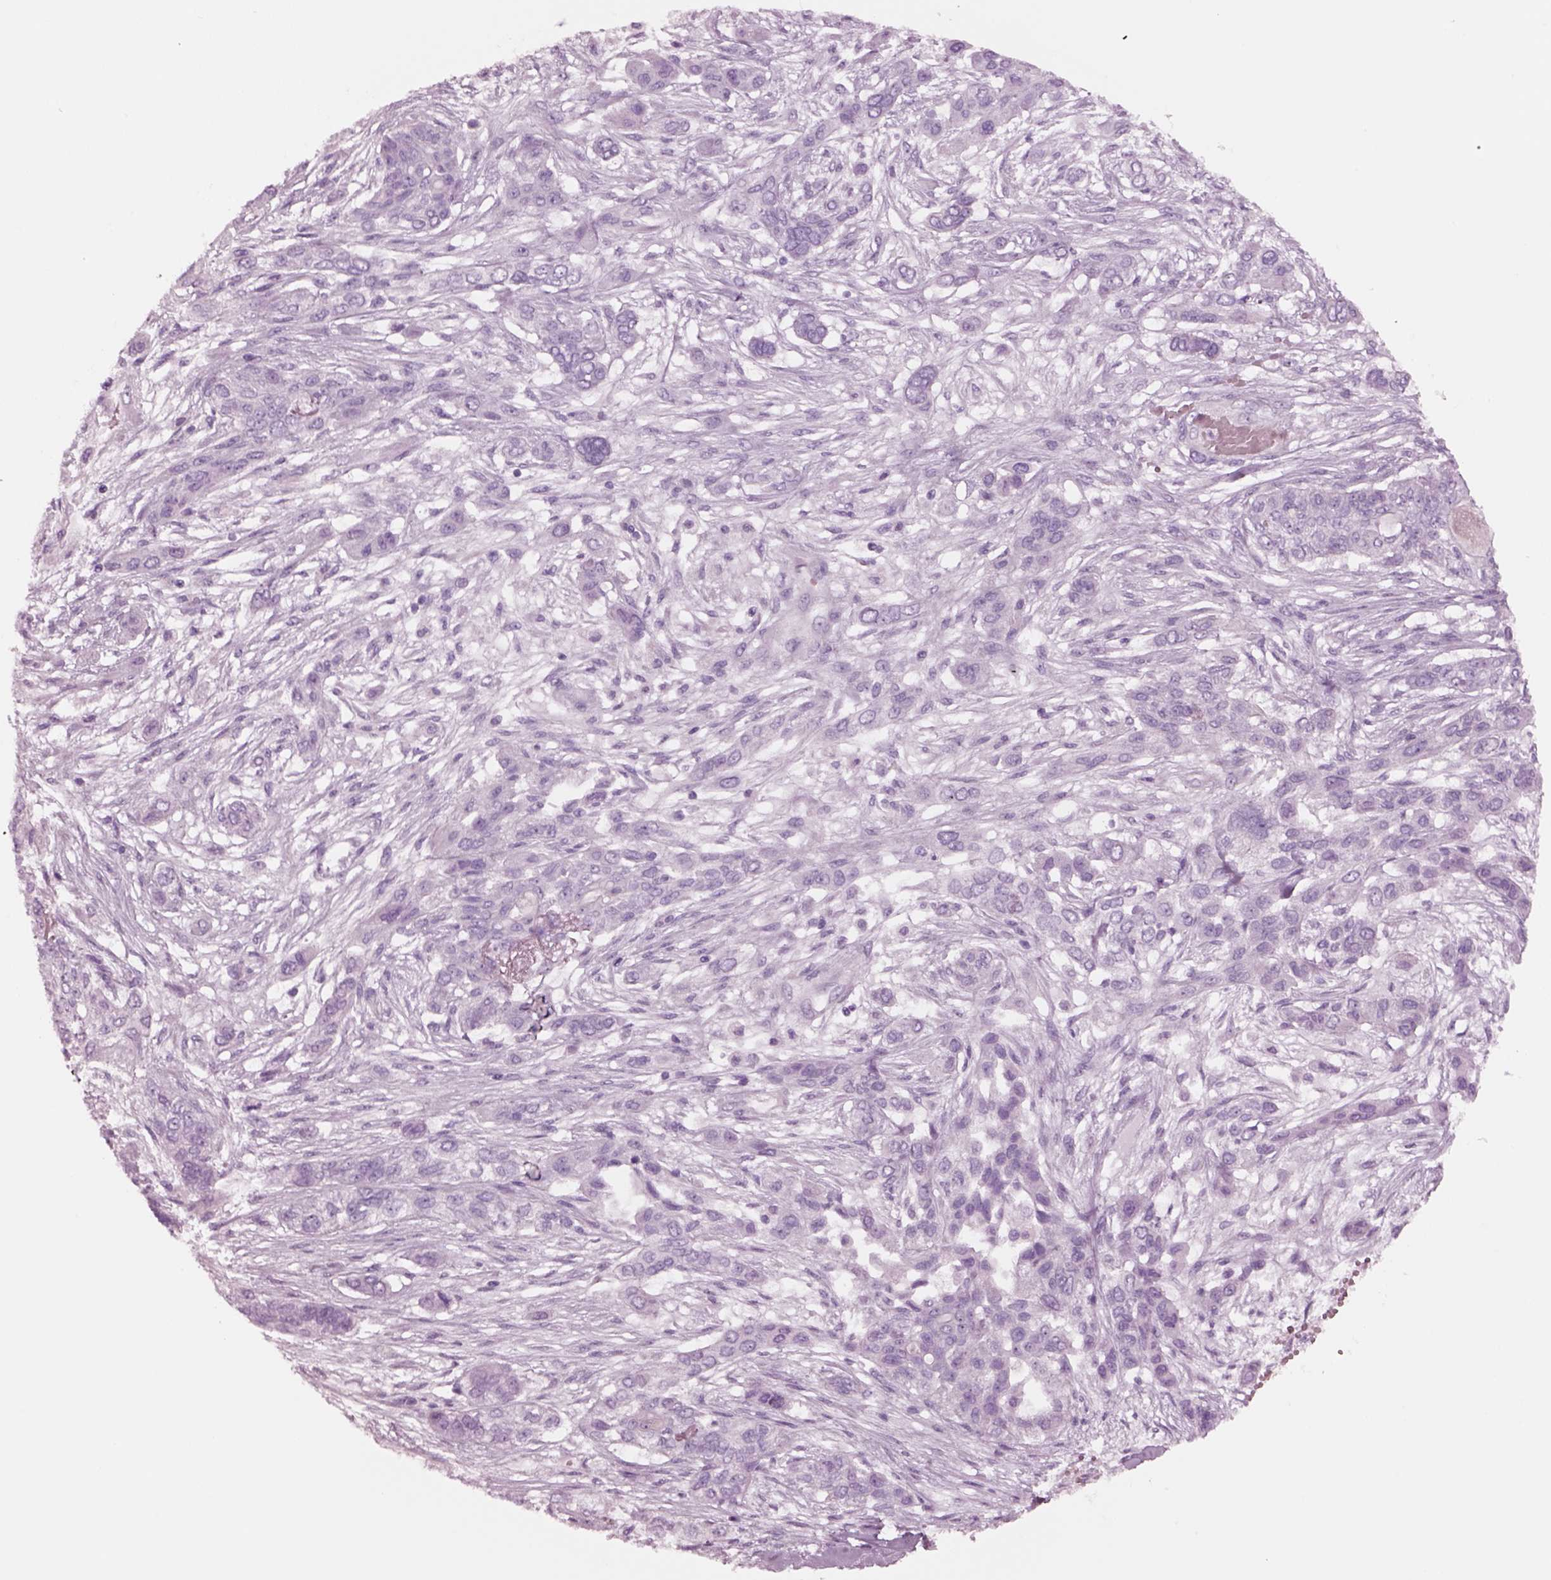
{"staining": {"intensity": "negative", "quantity": "none", "location": "none"}, "tissue": "lung cancer", "cell_type": "Tumor cells", "image_type": "cancer", "snomed": [{"axis": "morphology", "description": "Squamous cell carcinoma, NOS"}, {"axis": "topography", "description": "Lung"}], "caption": "A micrograph of squamous cell carcinoma (lung) stained for a protein displays no brown staining in tumor cells.", "gene": "NMRK2", "patient": {"sex": "female", "age": 70}}